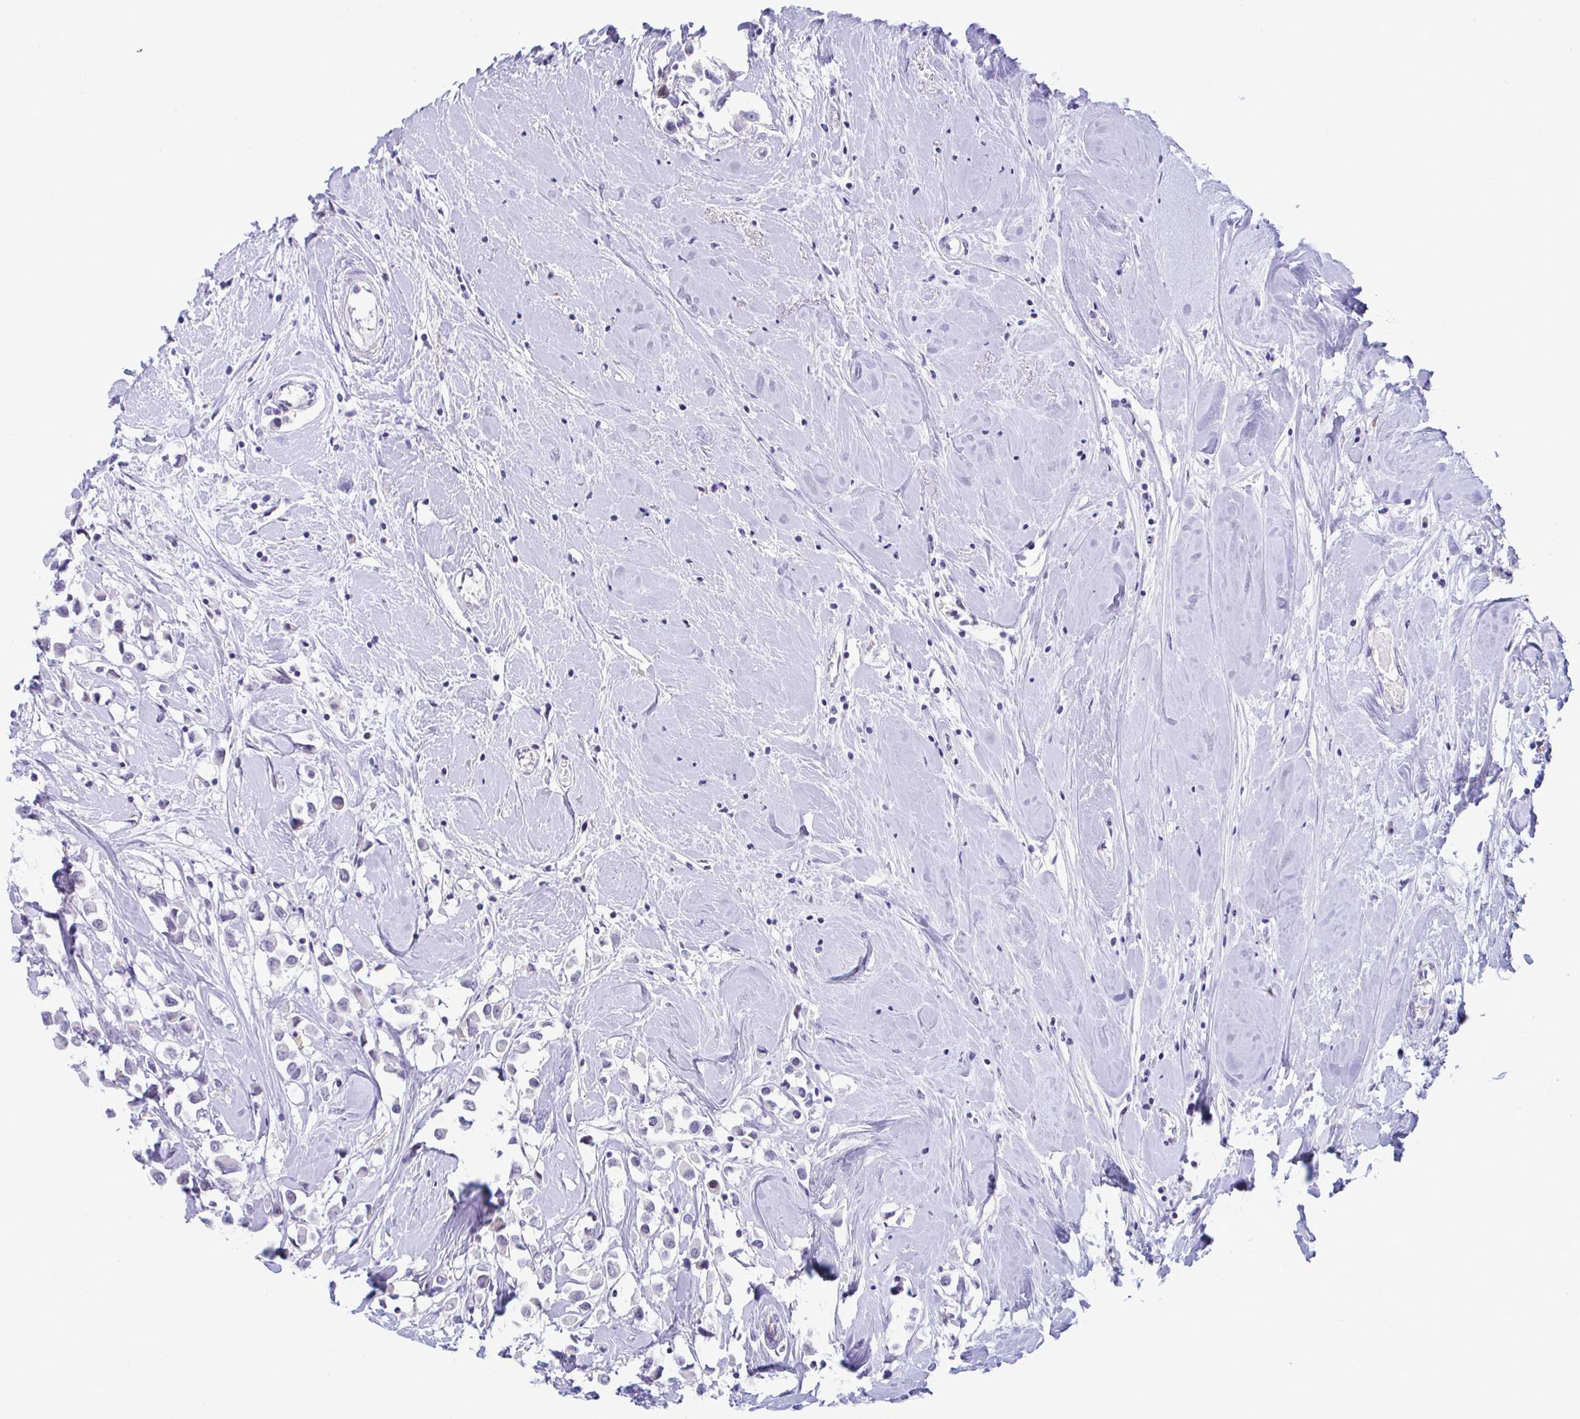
{"staining": {"intensity": "negative", "quantity": "none", "location": "none"}, "tissue": "breast cancer", "cell_type": "Tumor cells", "image_type": "cancer", "snomed": [{"axis": "morphology", "description": "Duct carcinoma"}, {"axis": "topography", "description": "Breast"}], "caption": "This is an immunohistochemistry (IHC) photomicrograph of human breast infiltrating ductal carcinoma. There is no expression in tumor cells.", "gene": "USP35", "patient": {"sex": "female", "age": 61}}